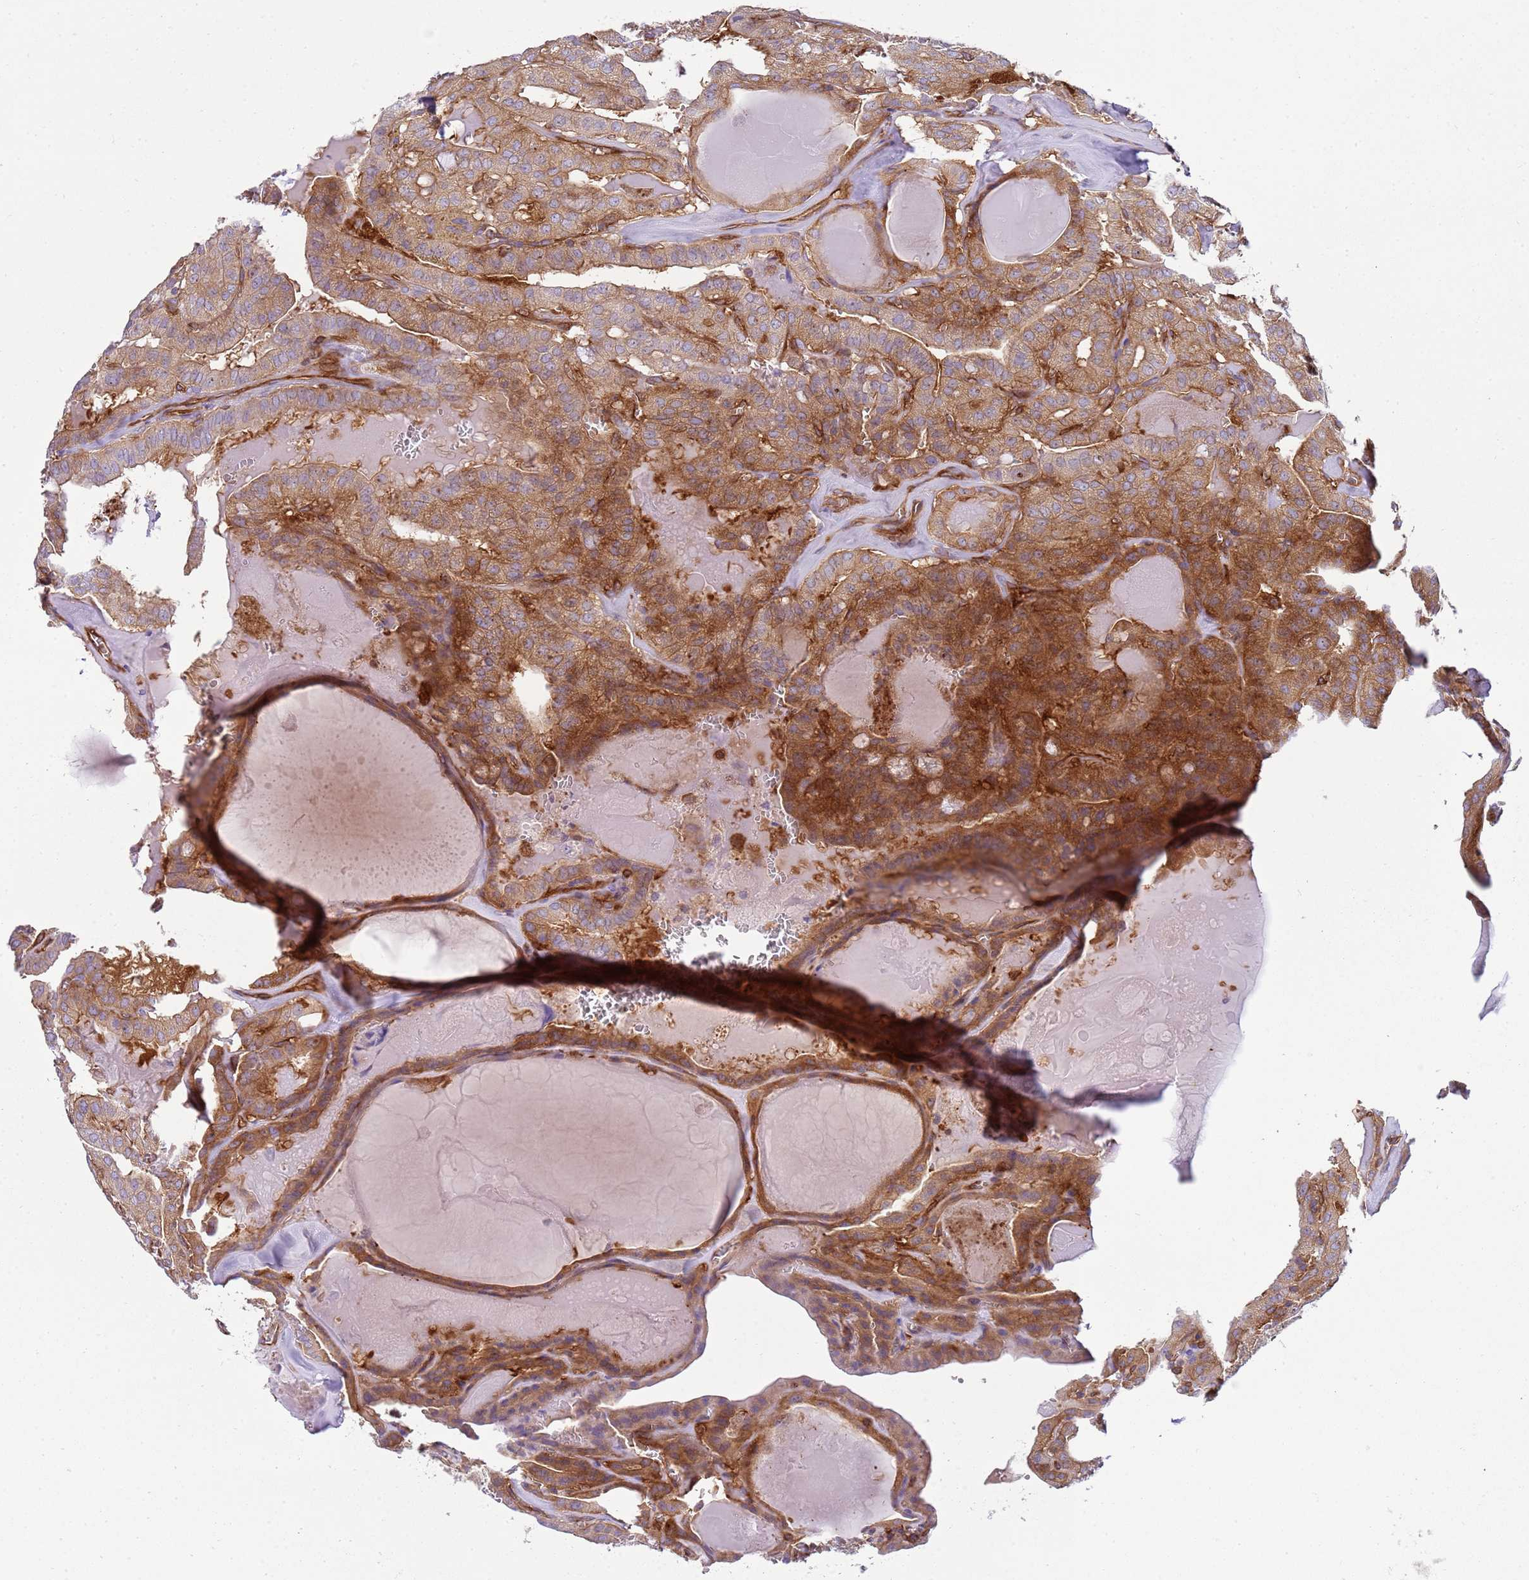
{"staining": {"intensity": "moderate", "quantity": ">75%", "location": "cytoplasmic/membranous"}, "tissue": "thyroid cancer", "cell_type": "Tumor cells", "image_type": "cancer", "snomed": [{"axis": "morphology", "description": "Papillary adenocarcinoma, NOS"}, {"axis": "topography", "description": "Thyroid gland"}], "caption": "Immunohistochemistry photomicrograph of neoplastic tissue: thyroid papillary adenocarcinoma stained using IHC displays medium levels of moderate protein expression localized specifically in the cytoplasmic/membranous of tumor cells, appearing as a cytoplasmic/membranous brown color.", "gene": "SNX21", "patient": {"sex": "male", "age": 52}}